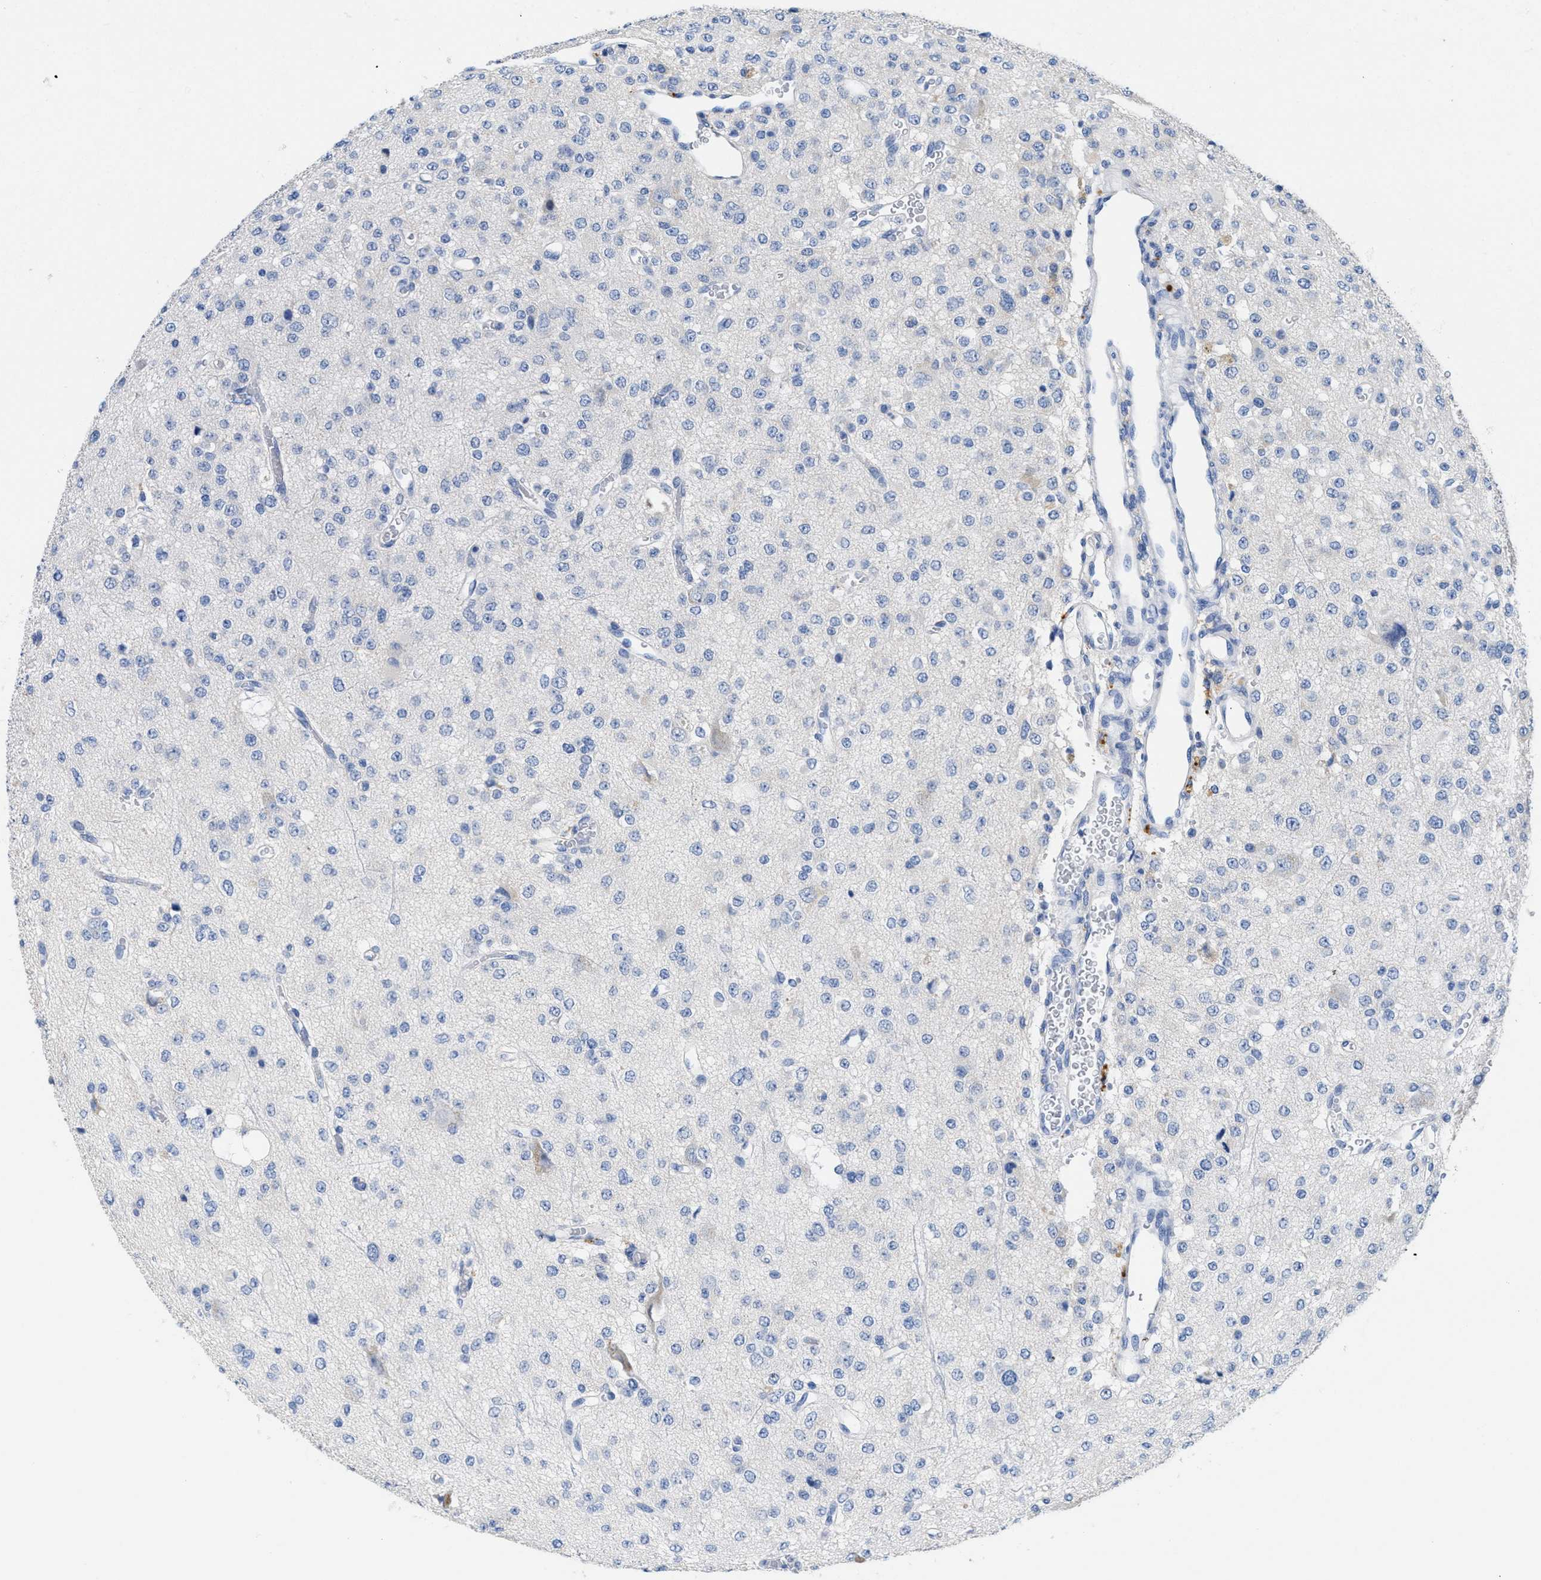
{"staining": {"intensity": "negative", "quantity": "none", "location": "none"}, "tissue": "glioma", "cell_type": "Tumor cells", "image_type": "cancer", "snomed": [{"axis": "morphology", "description": "Glioma, malignant, Low grade"}, {"axis": "topography", "description": "Brain"}], "caption": "Low-grade glioma (malignant) stained for a protein using immunohistochemistry shows no positivity tumor cells.", "gene": "APOBEC2", "patient": {"sex": "male", "age": 38}}